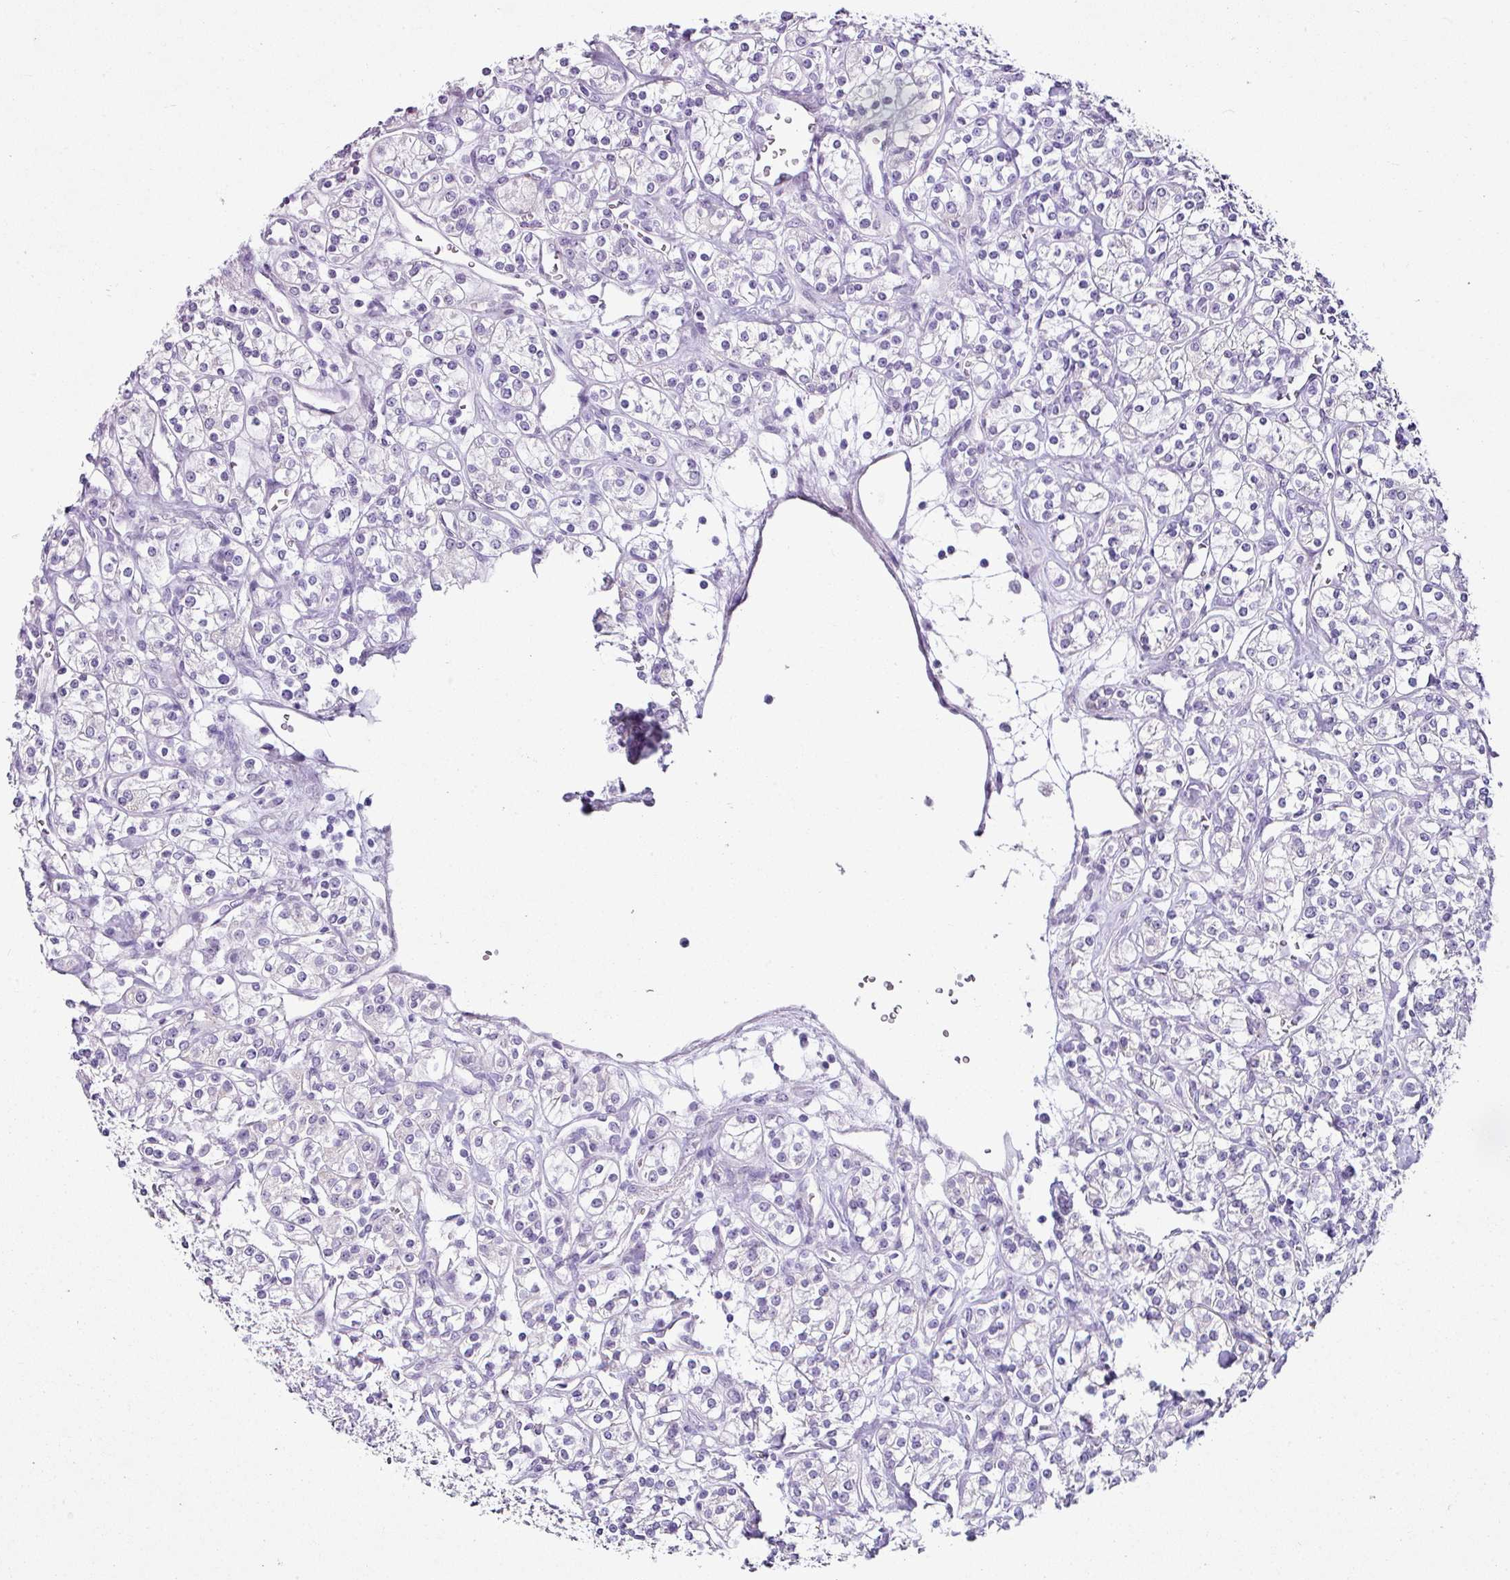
{"staining": {"intensity": "negative", "quantity": "none", "location": "none"}, "tissue": "renal cancer", "cell_type": "Tumor cells", "image_type": "cancer", "snomed": [{"axis": "morphology", "description": "Adenocarcinoma, NOS"}, {"axis": "topography", "description": "Kidney"}], "caption": "This is an immunohistochemistry image of human renal cancer (adenocarcinoma). There is no staining in tumor cells.", "gene": "TRA2A", "patient": {"sex": "male", "age": 77}}